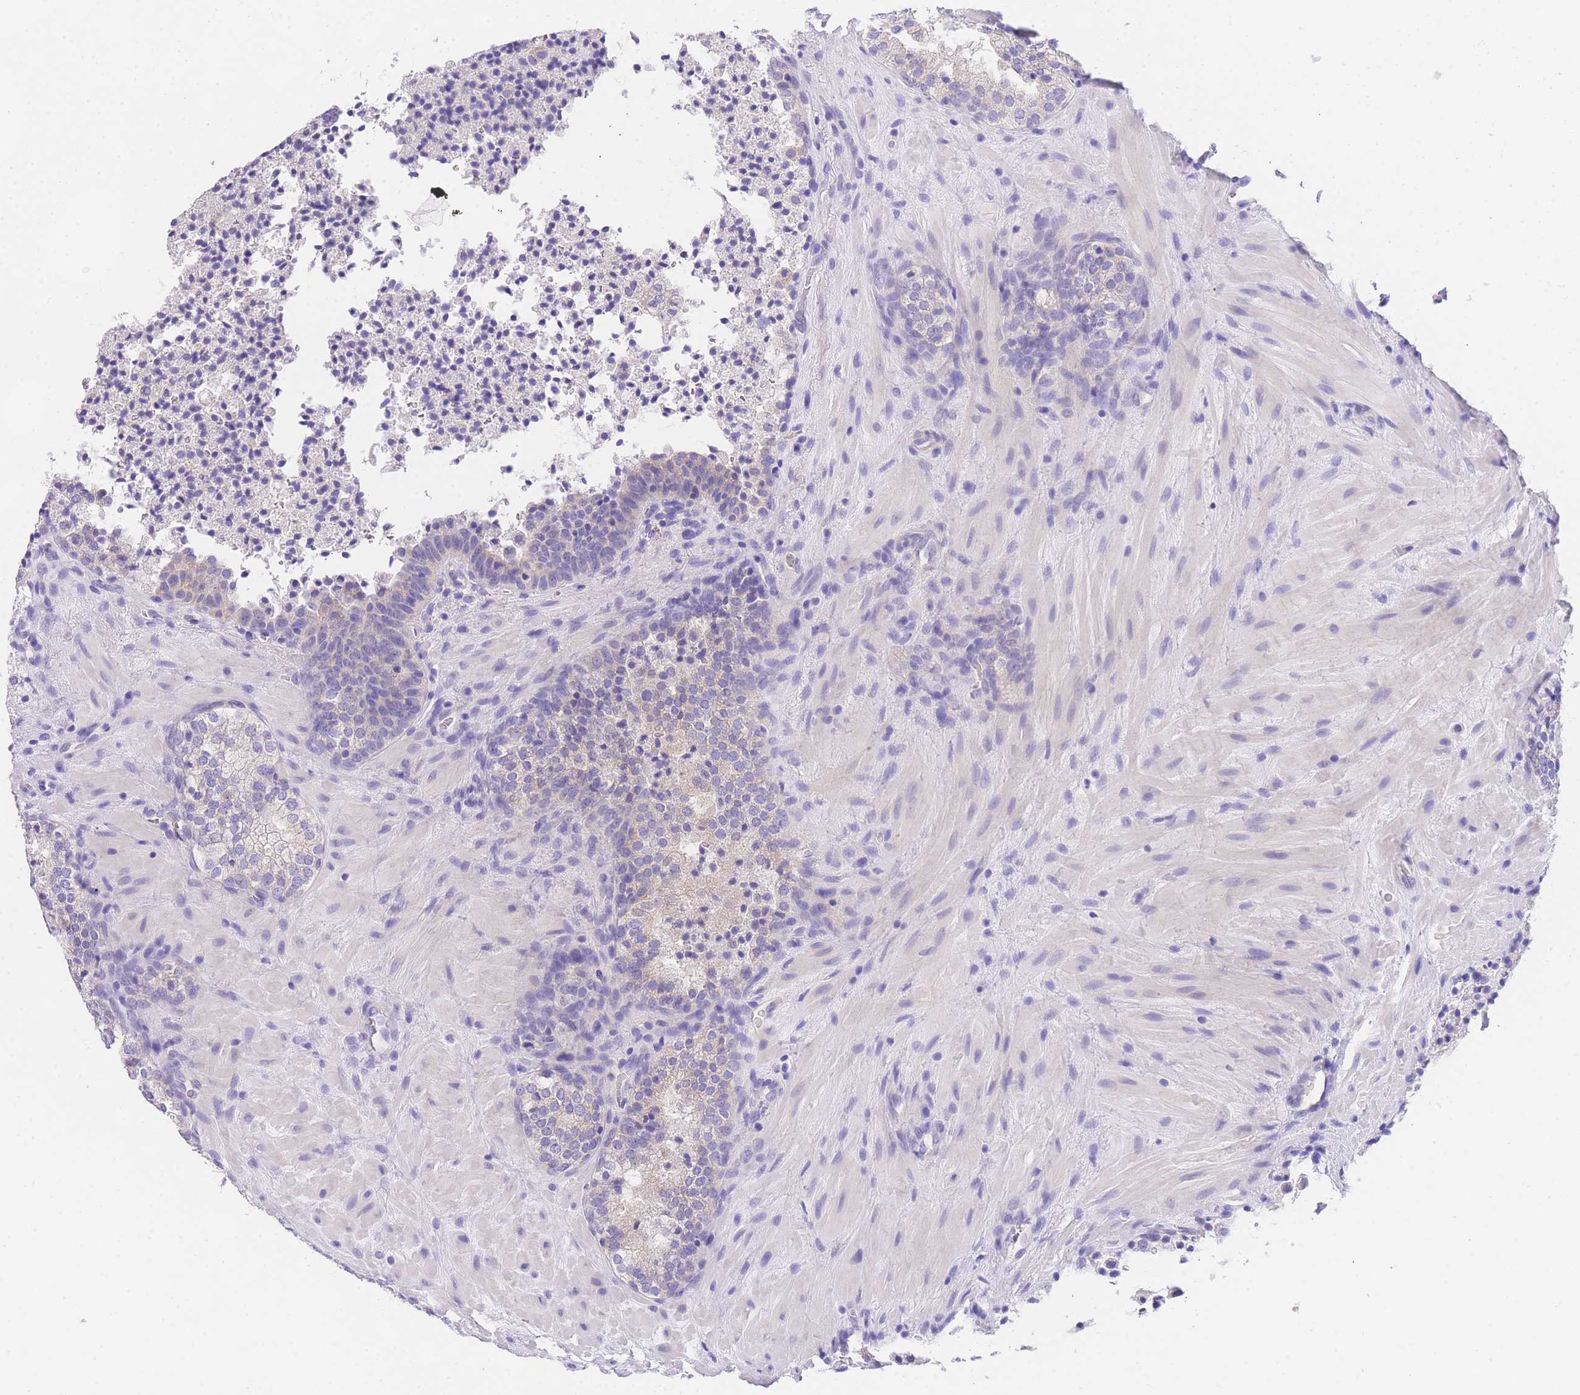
{"staining": {"intensity": "negative", "quantity": "none", "location": "none"}, "tissue": "prostate cancer", "cell_type": "Tumor cells", "image_type": "cancer", "snomed": [{"axis": "morphology", "description": "Adenocarcinoma, High grade"}, {"axis": "topography", "description": "Prostate"}], "caption": "There is no significant staining in tumor cells of prostate adenocarcinoma (high-grade).", "gene": "EPN2", "patient": {"sex": "male", "age": 56}}